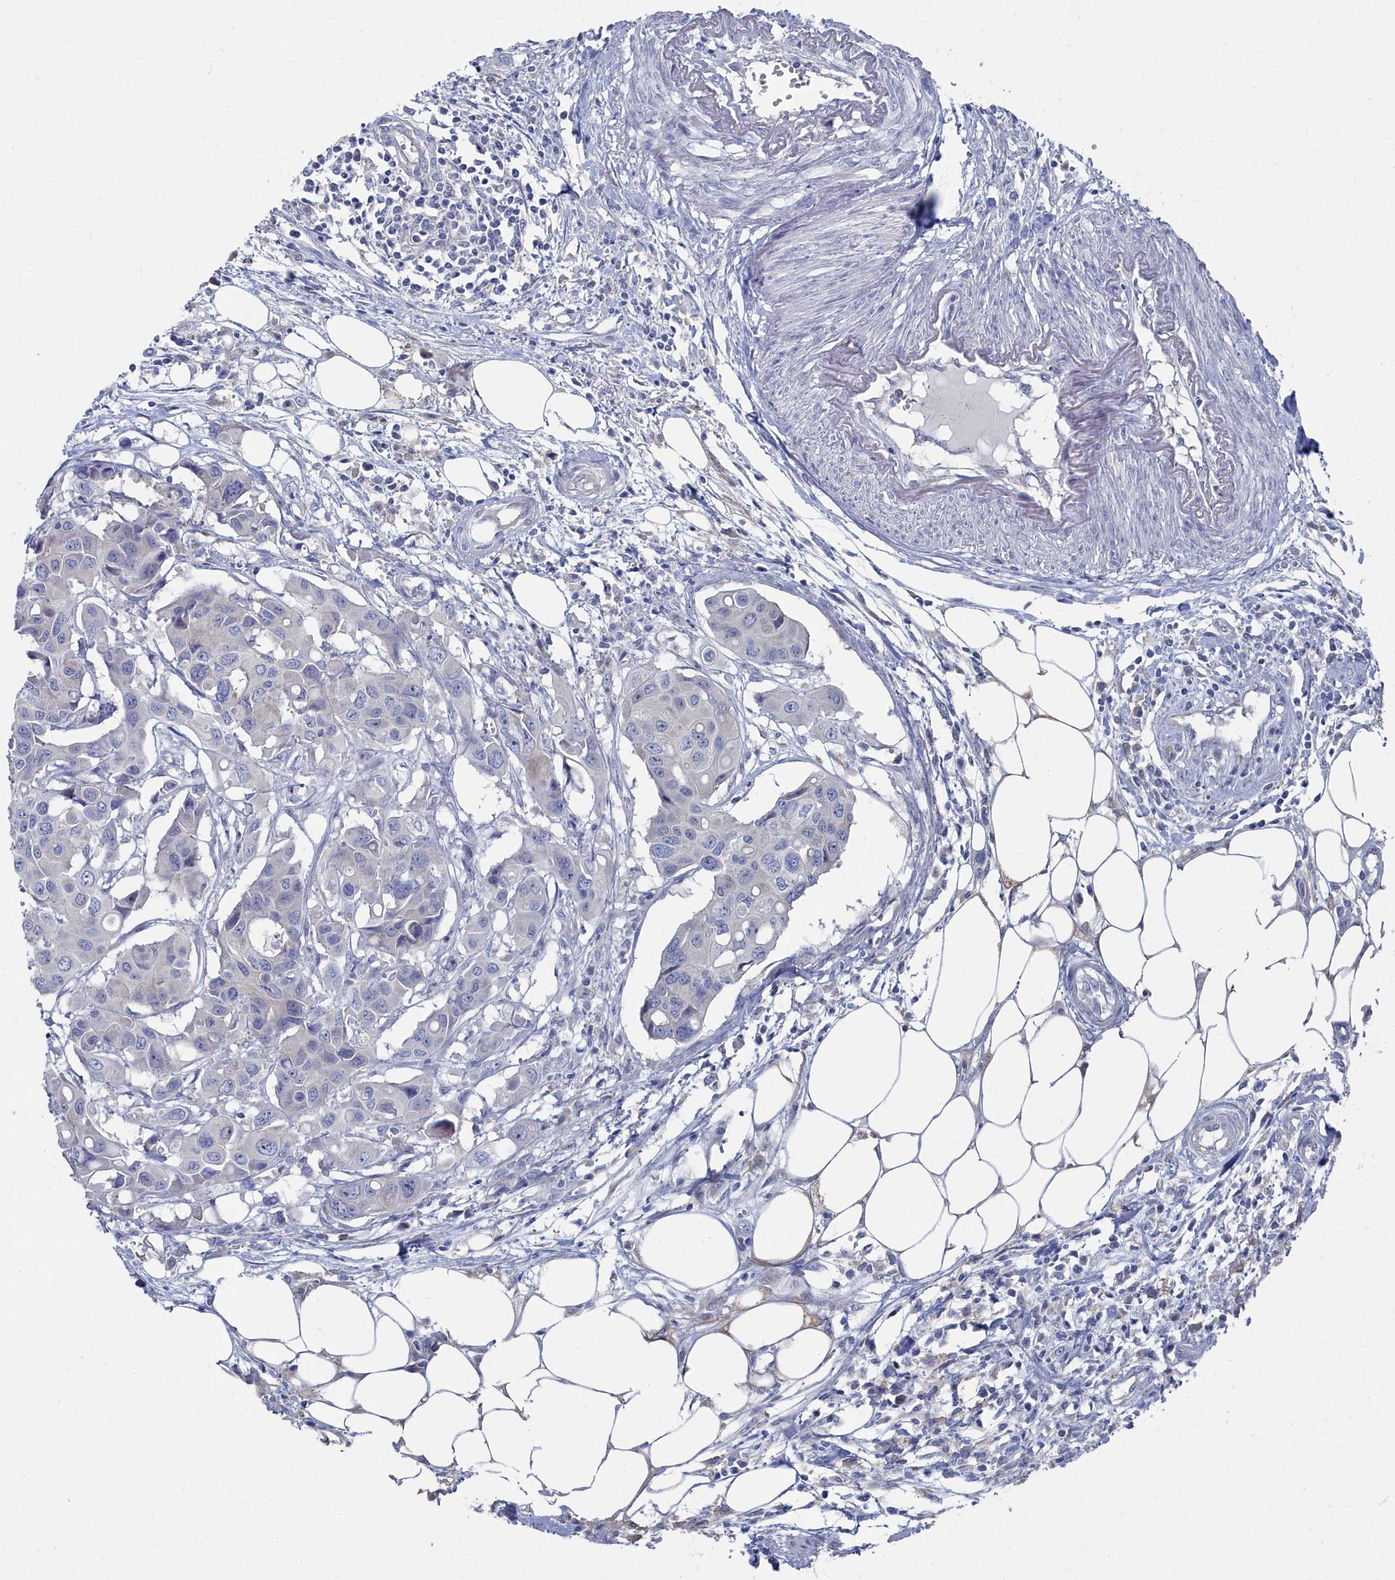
{"staining": {"intensity": "negative", "quantity": "none", "location": "none"}, "tissue": "colorectal cancer", "cell_type": "Tumor cells", "image_type": "cancer", "snomed": [{"axis": "morphology", "description": "Adenocarcinoma, NOS"}, {"axis": "topography", "description": "Colon"}], "caption": "The immunohistochemistry image has no significant staining in tumor cells of colorectal cancer tissue.", "gene": "CCDC149", "patient": {"sex": "male", "age": 77}}